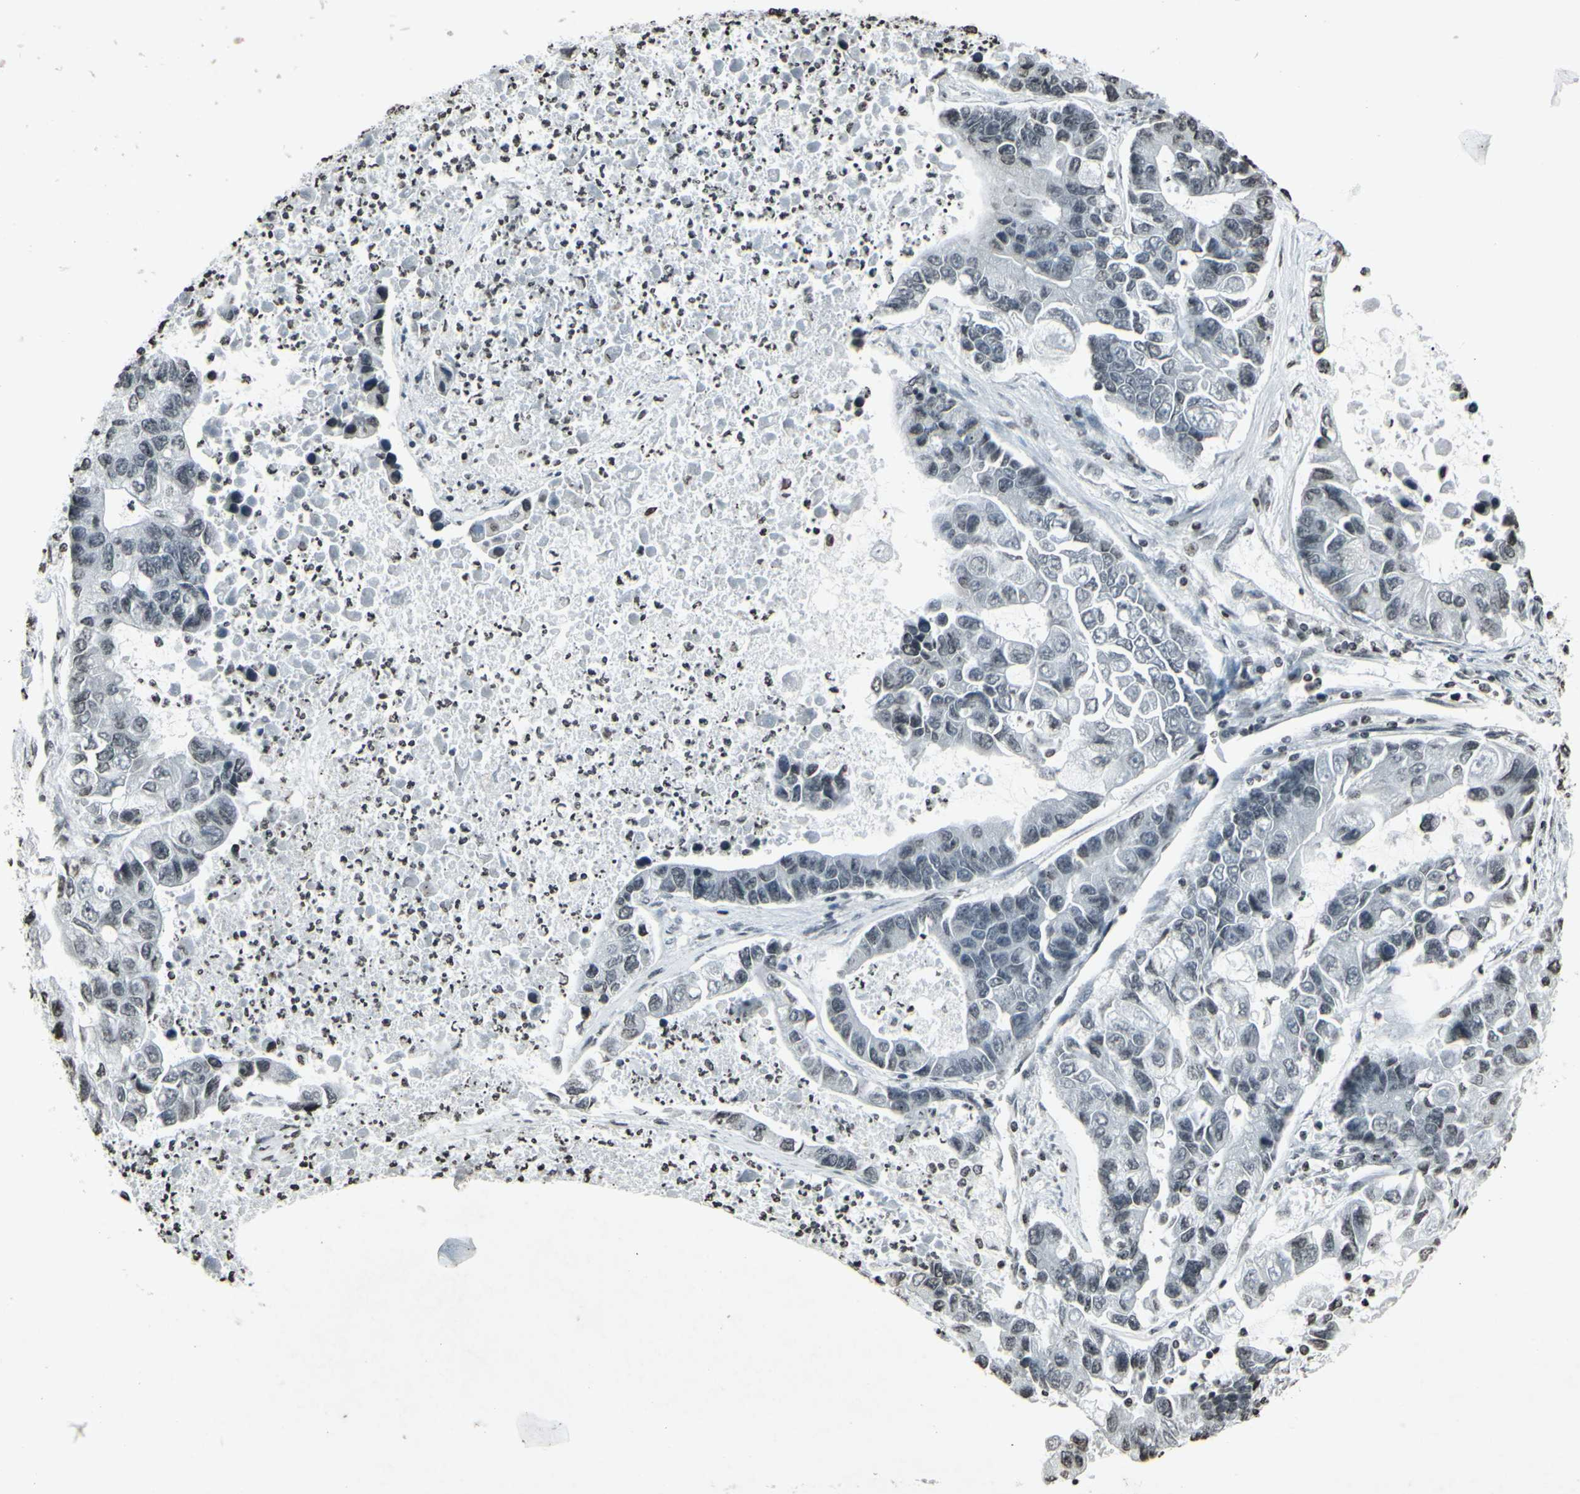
{"staining": {"intensity": "negative", "quantity": "none", "location": "none"}, "tissue": "lung cancer", "cell_type": "Tumor cells", "image_type": "cancer", "snomed": [{"axis": "morphology", "description": "Adenocarcinoma, NOS"}, {"axis": "topography", "description": "Lung"}], "caption": "An immunohistochemistry (IHC) micrograph of lung cancer is shown. There is no staining in tumor cells of lung cancer. (DAB IHC, high magnification).", "gene": "CD79B", "patient": {"sex": "female", "age": 51}}